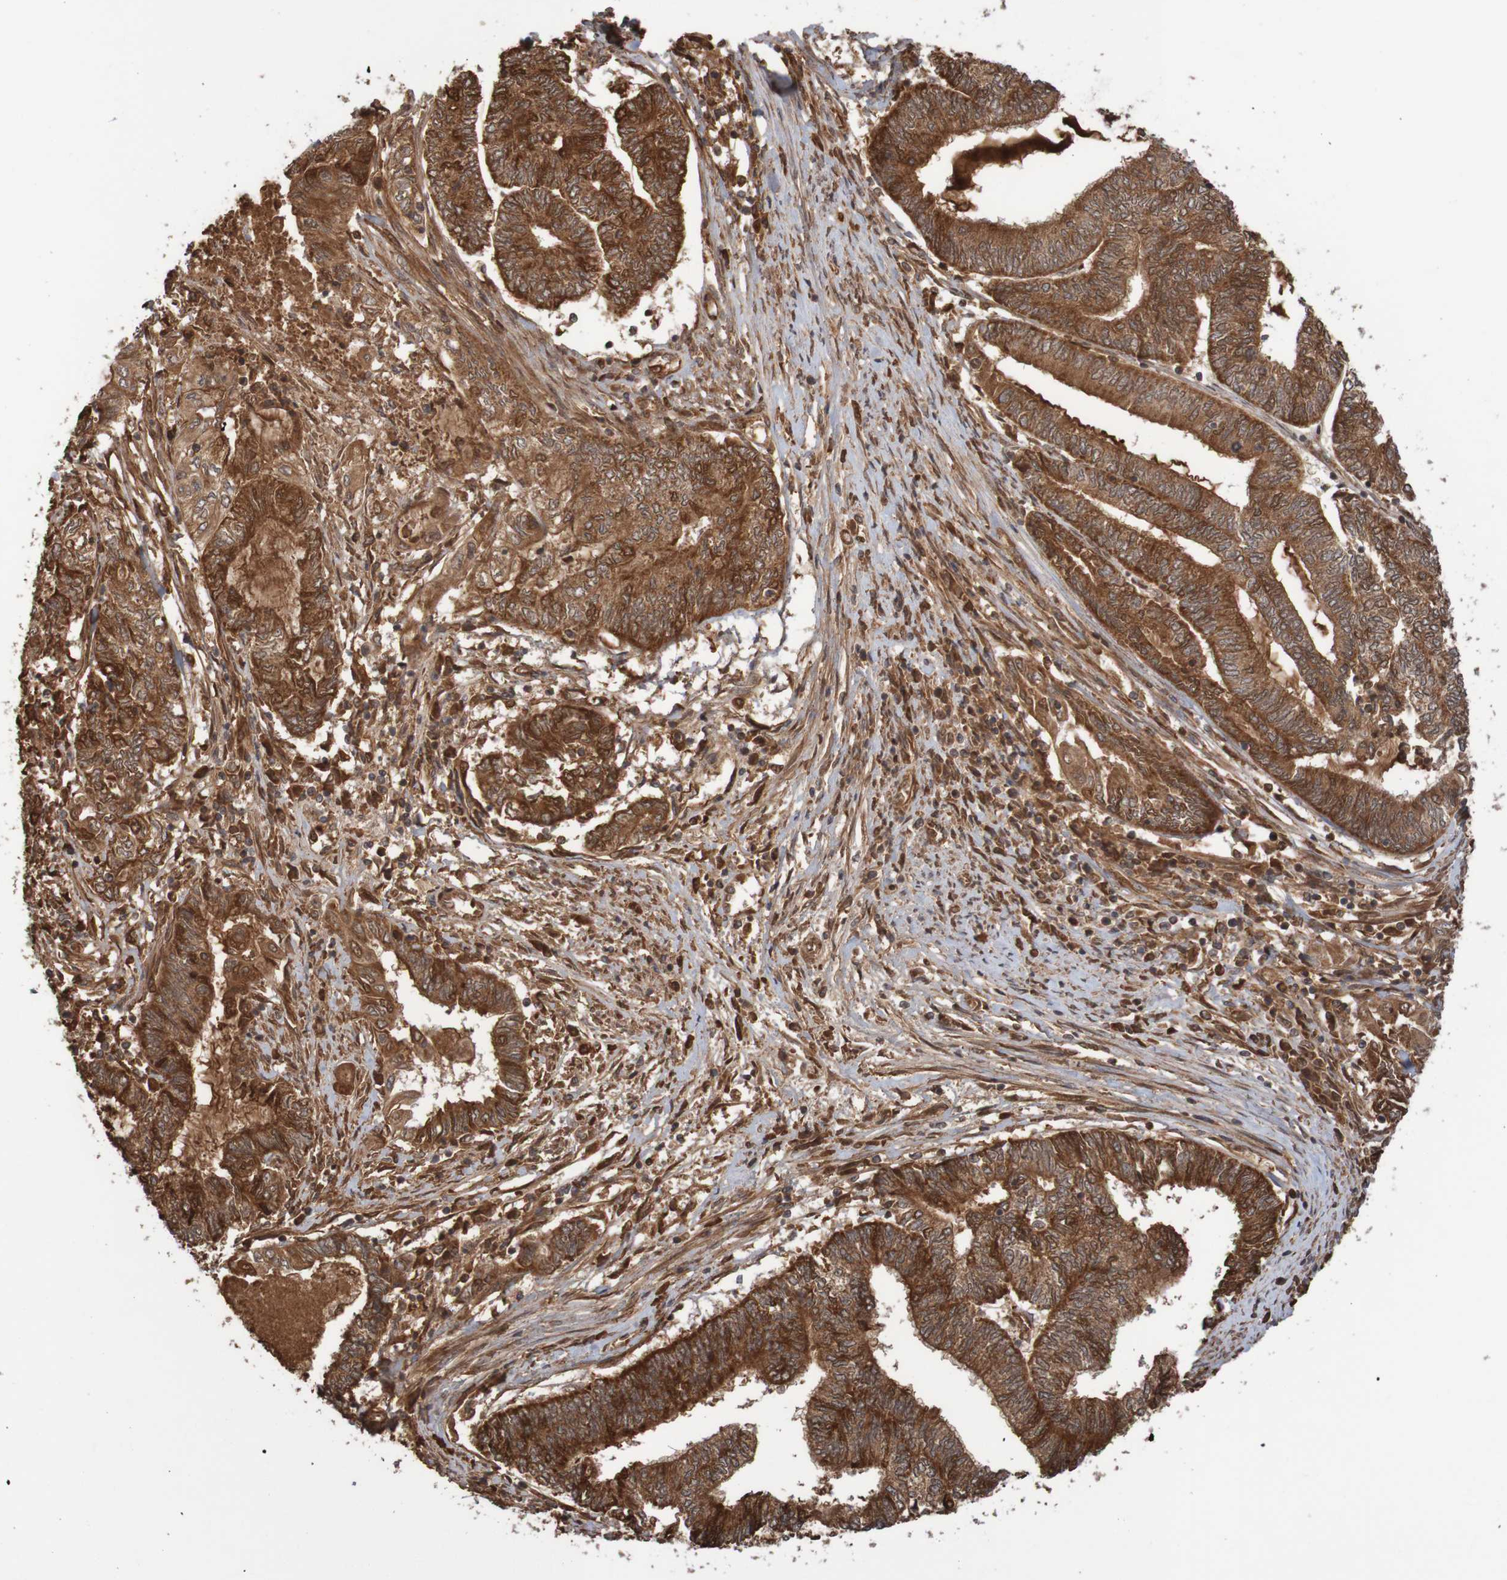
{"staining": {"intensity": "strong", "quantity": ">75%", "location": "cytoplasmic/membranous"}, "tissue": "endometrial cancer", "cell_type": "Tumor cells", "image_type": "cancer", "snomed": [{"axis": "morphology", "description": "Adenocarcinoma, NOS"}, {"axis": "topography", "description": "Uterus"}, {"axis": "topography", "description": "Endometrium"}], "caption": "Tumor cells display high levels of strong cytoplasmic/membranous expression in about >75% of cells in adenocarcinoma (endometrial).", "gene": "MRPL52", "patient": {"sex": "female", "age": 70}}